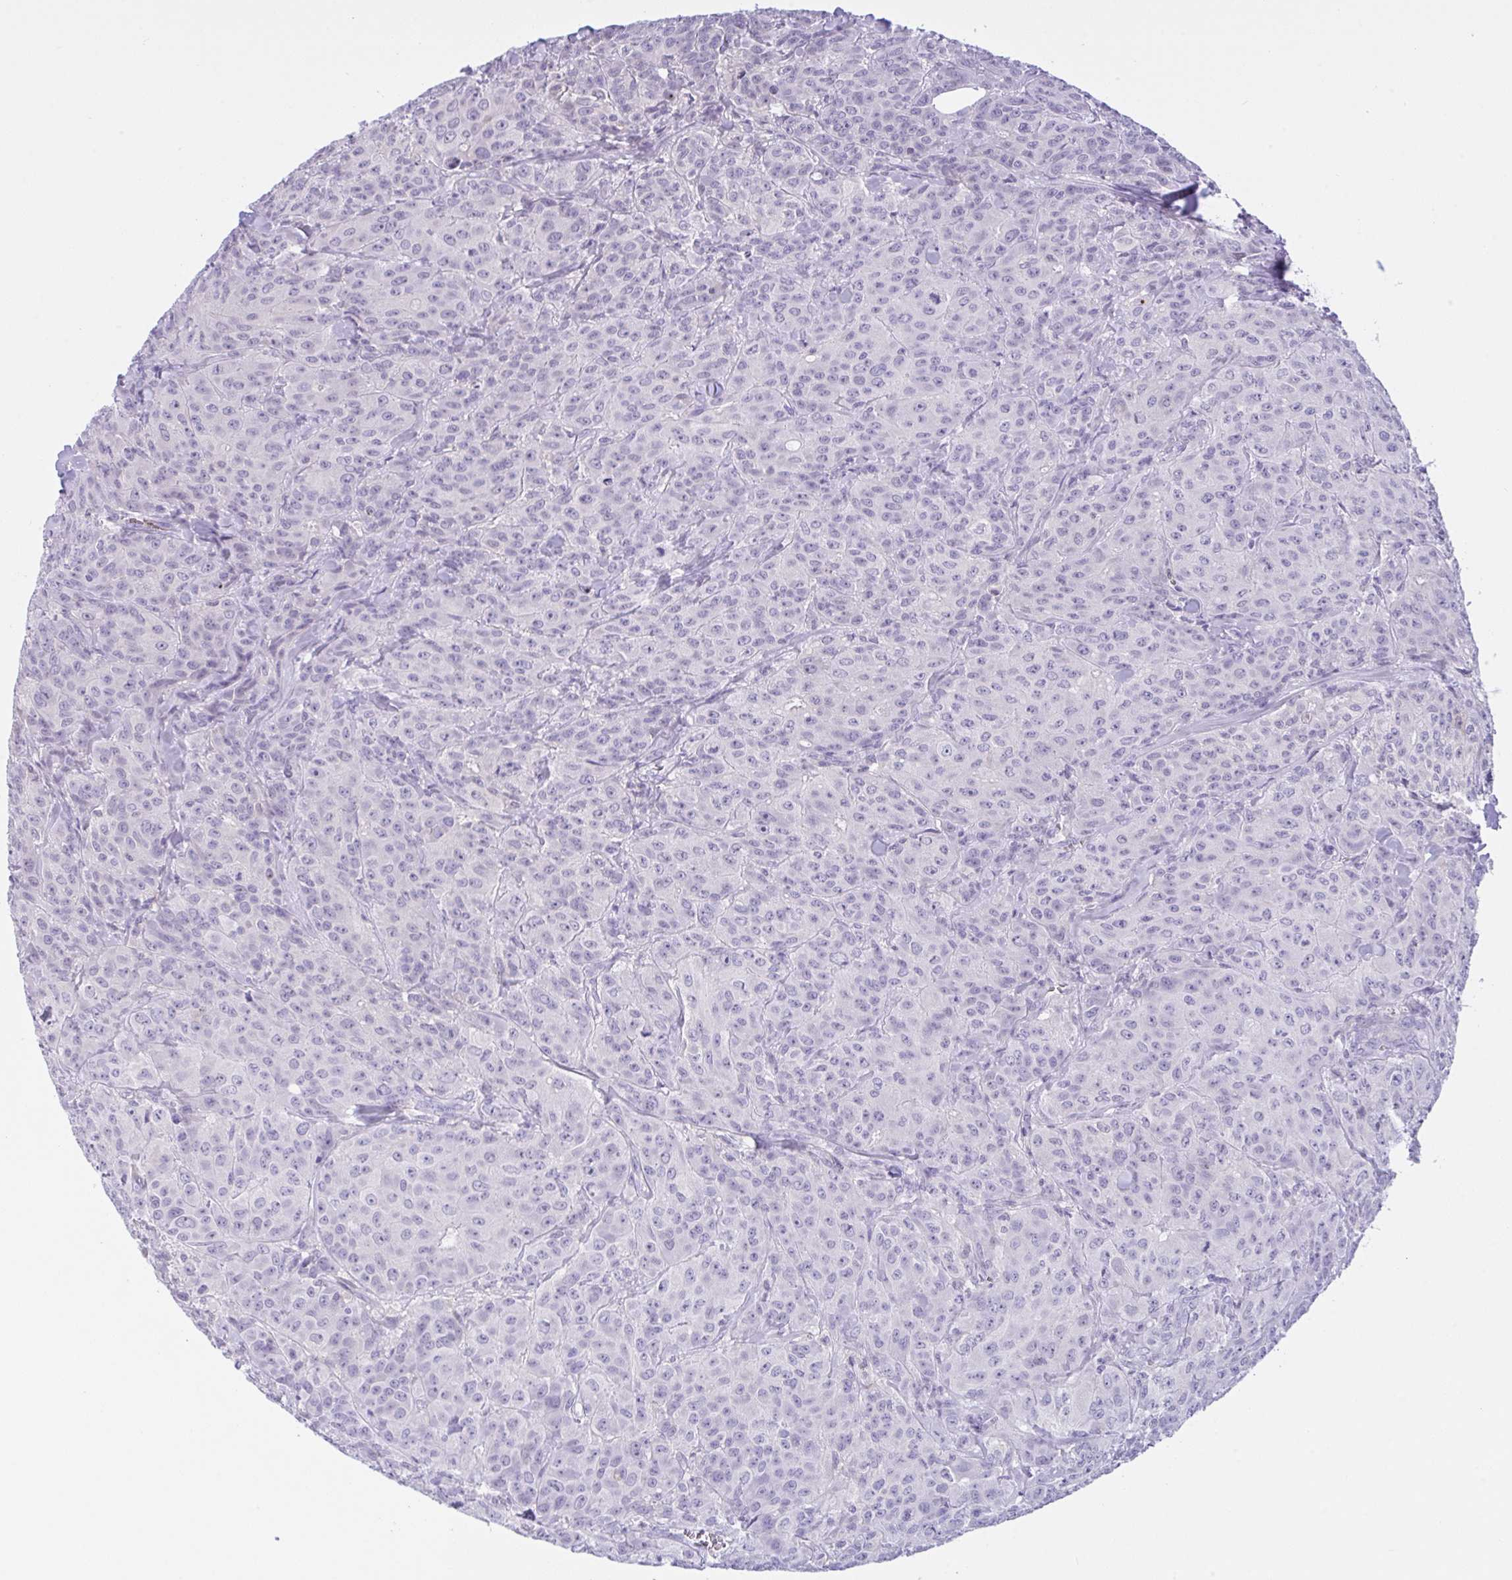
{"staining": {"intensity": "negative", "quantity": "none", "location": "none"}, "tissue": "breast cancer", "cell_type": "Tumor cells", "image_type": "cancer", "snomed": [{"axis": "morphology", "description": "Normal tissue, NOS"}, {"axis": "morphology", "description": "Duct carcinoma"}, {"axis": "topography", "description": "Breast"}], "caption": "Tumor cells are negative for protein expression in human intraductal carcinoma (breast). (DAB (3,3'-diaminobenzidine) IHC with hematoxylin counter stain).", "gene": "NCF1", "patient": {"sex": "female", "age": 43}}